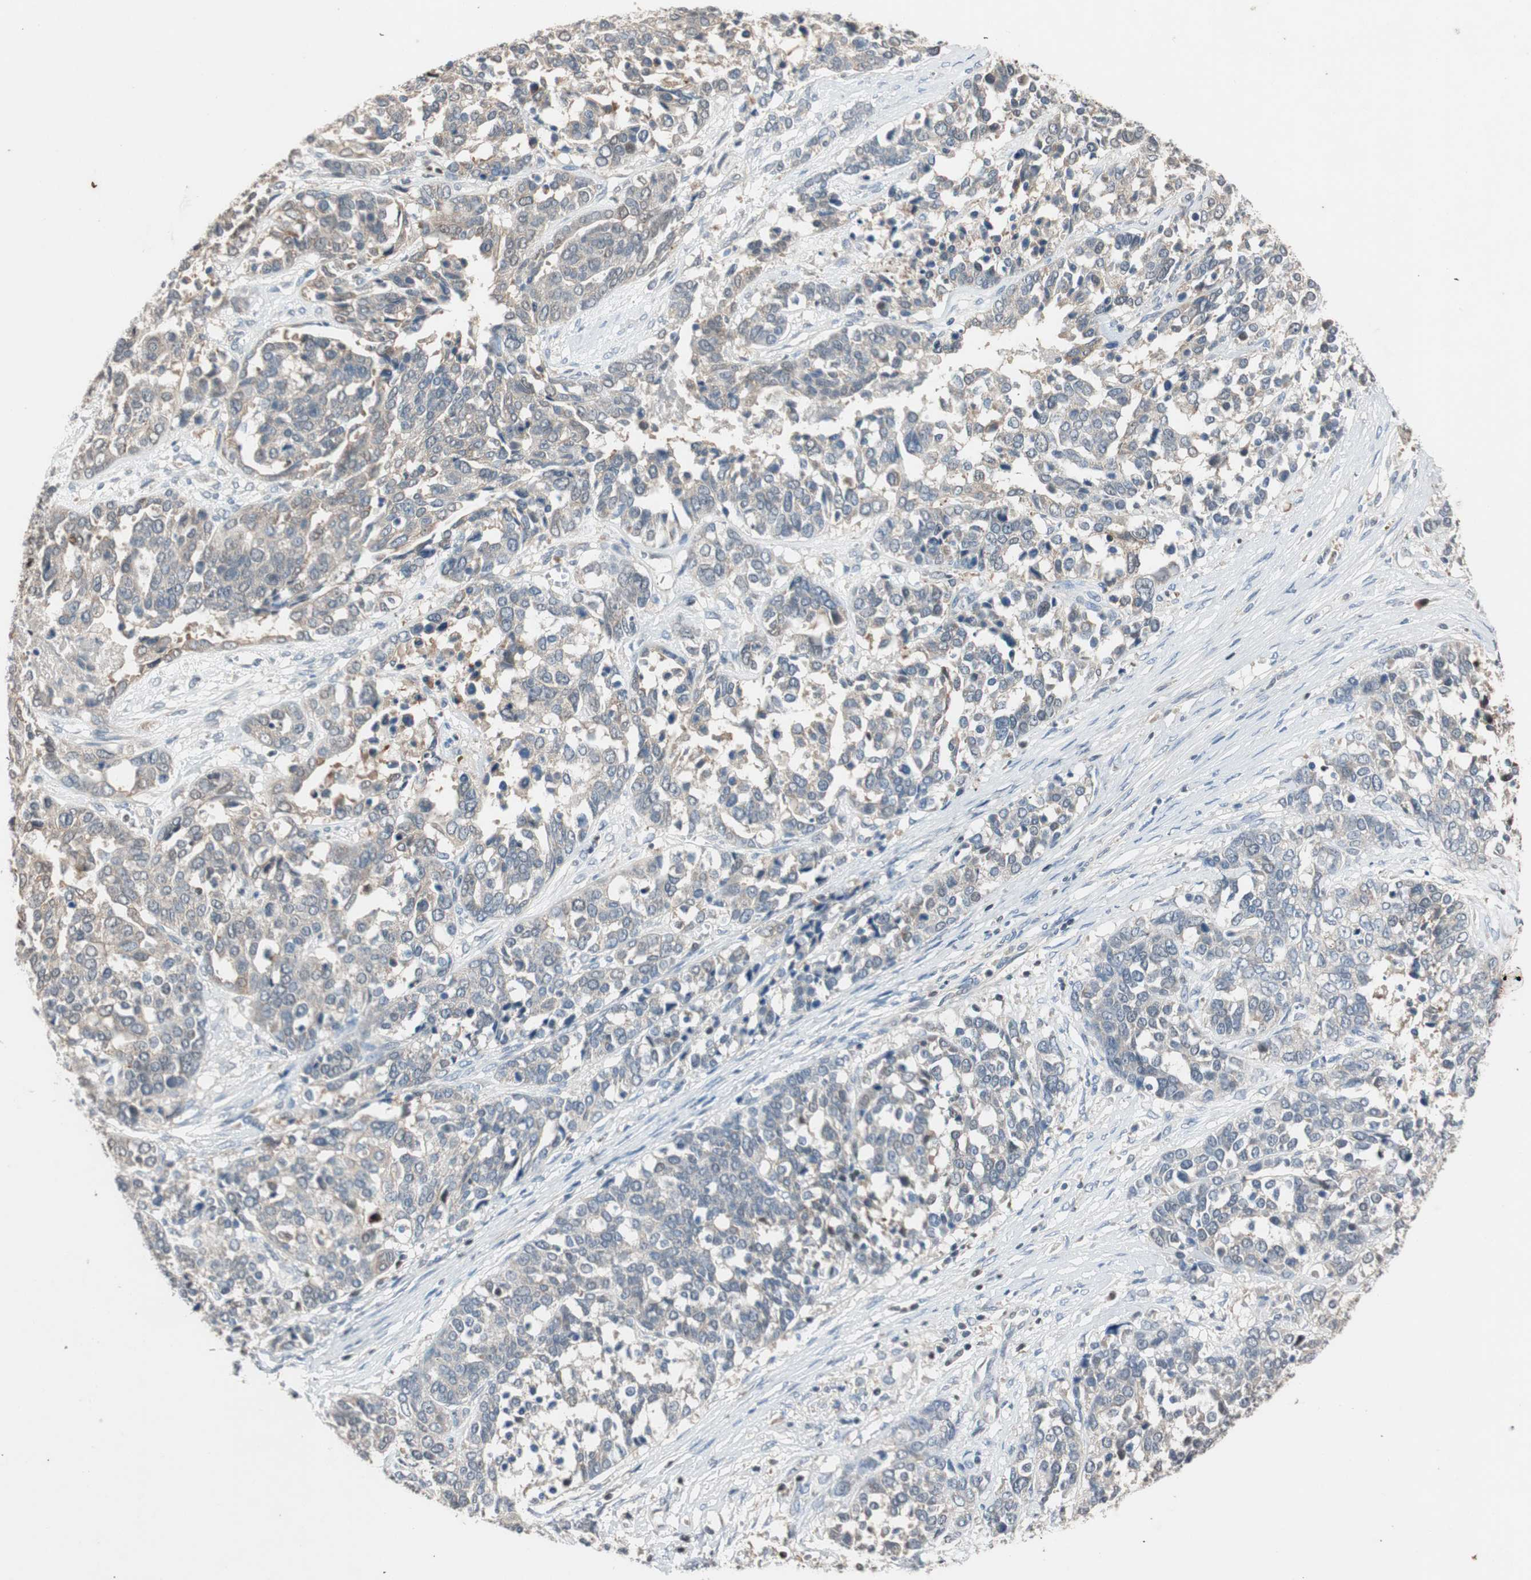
{"staining": {"intensity": "weak", "quantity": "<25%", "location": "cytoplasmic/membranous"}, "tissue": "ovarian cancer", "cell_type": "Tumor cells", "image_type": "cancer", "snomed": [{"axis": "morphology", "description": "Cystadenocarcinoma, serous, NOS"}, {"axis": "topography", "description": "Ovary"}], "caption": "Ovarian serous cystadenocarcinoma was stained to show a protein in brown. There is no significant staining in tumor cells.", "gene": "SERPINB5", "patient": {"sex": "female", "age": 44}}